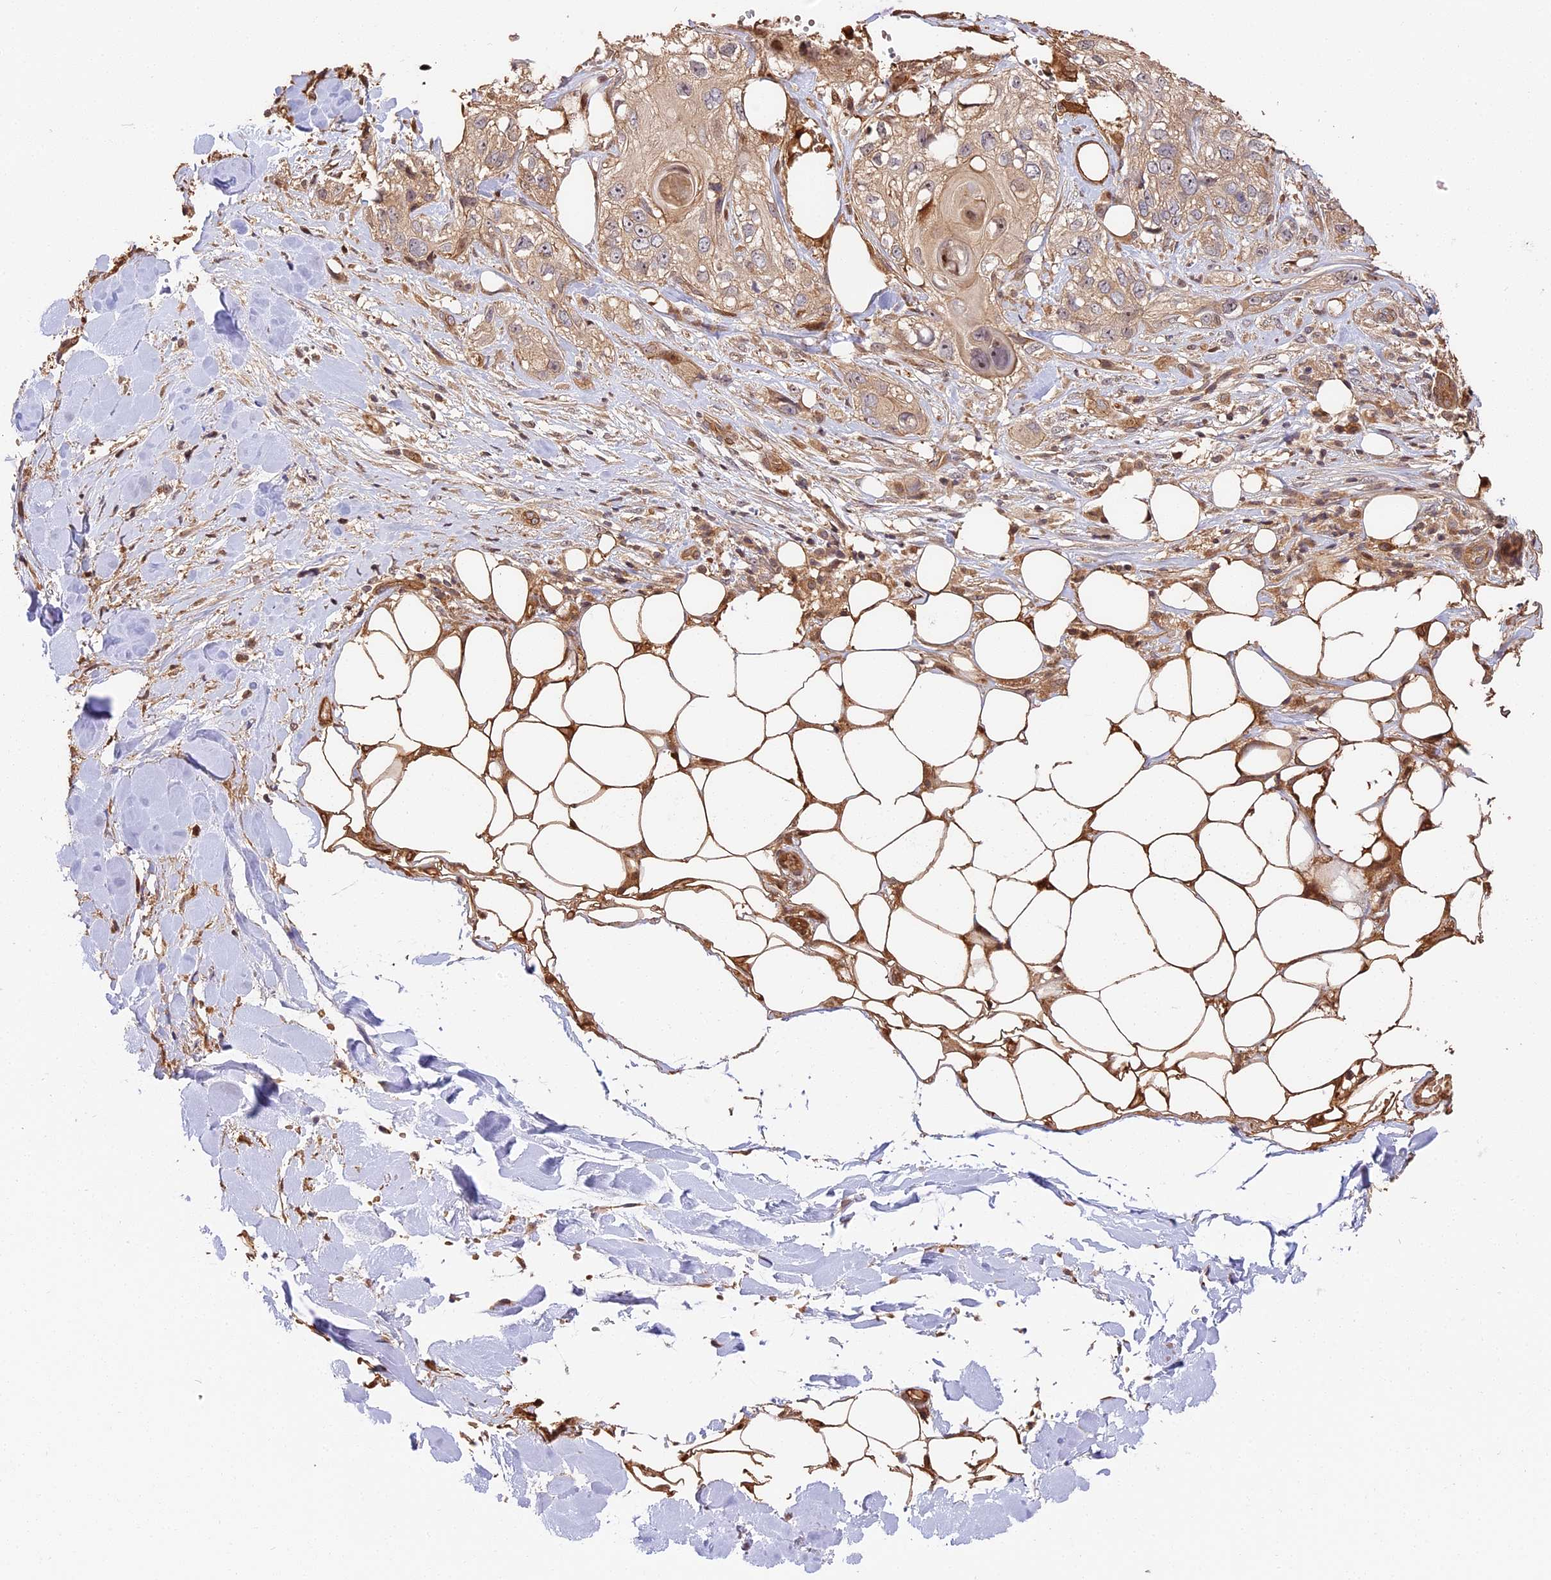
{"staining": {"intensity": "weak", "quantity": ">75%", "location": "cytoplasmic/membranous"}, "tissue": "skin cancer", "cell_type": "Tumor cells", "image_type": "cancer", "snomed": [{"axis": "morphology", "description": "Normal tissue, NOS"}, {"axis": "morphology", "description": "Squamous cell carcinoma, NOS"}, {"axis": "topography", "description": "Skin"}], "caption": "Skin cancer tissue exhibits weak cytoplasmic/membranous positivity in about >75% of tumor cells", "gene": "PPP1R37", "patient": {"sex": "male", "age": 72}}